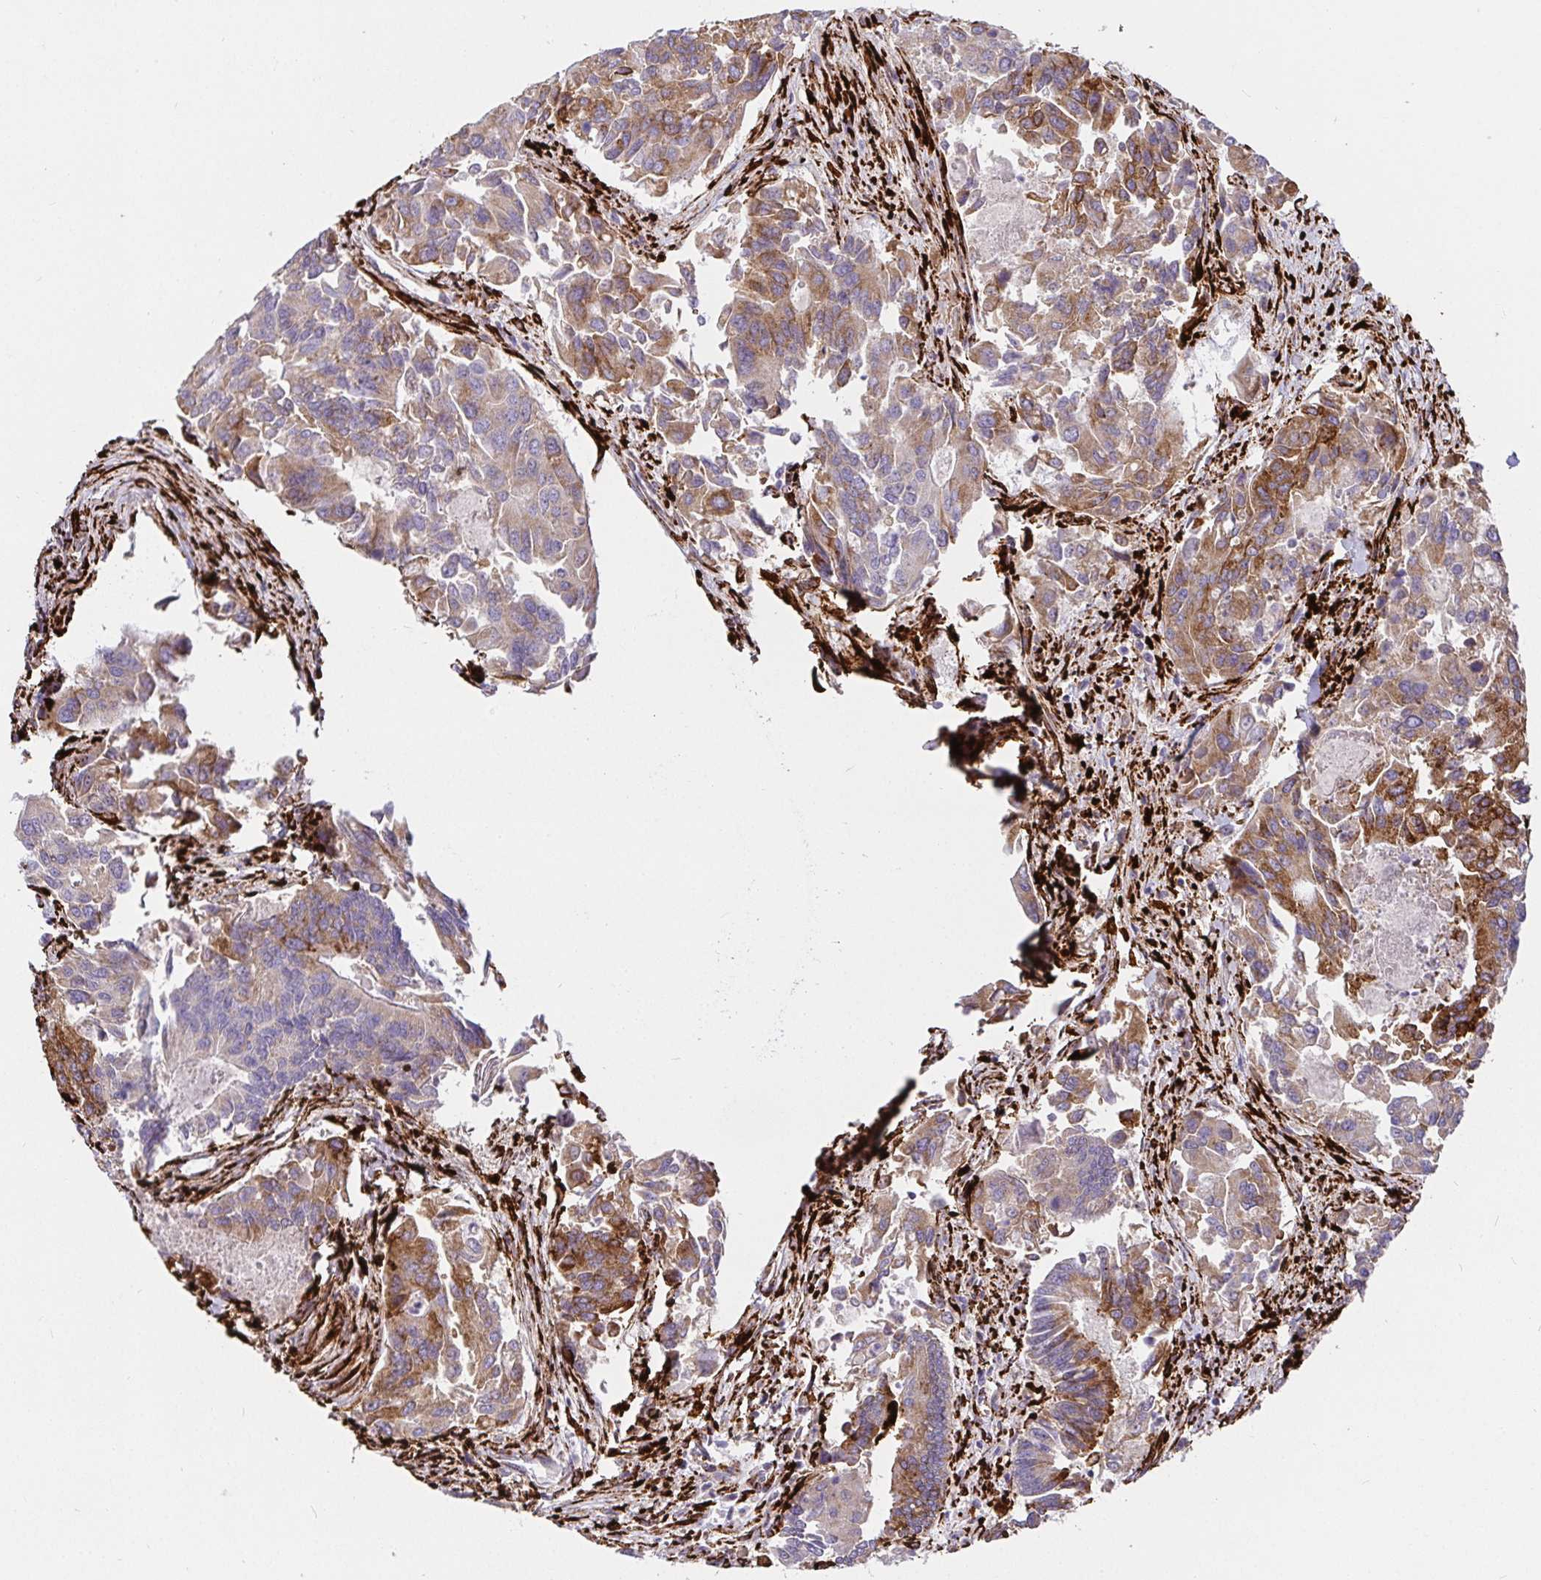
{"staining": {"intensity": "moderate", "quantity": "25%-75%", "location": "cytoplasmic/membranous"}, "tissue": "colorectal cancer", "cell_type": "Tumor cells", "image_type": "cancer", "snomed": [{"axis": "morphology", "description": "Adenocarcinoma, NOS"}, {"axis": "topography", "description": "Colon"}], "caption": "Approximately 25%-75% of tumor cells in colorectal cancer (adenocarcinoma) show moderate cytoplasmic/membranous protein expression as visualized by brown immunohistochemical staining.", "gene": "P4HA2", "patient": {"sex": "female", "age": 67}}